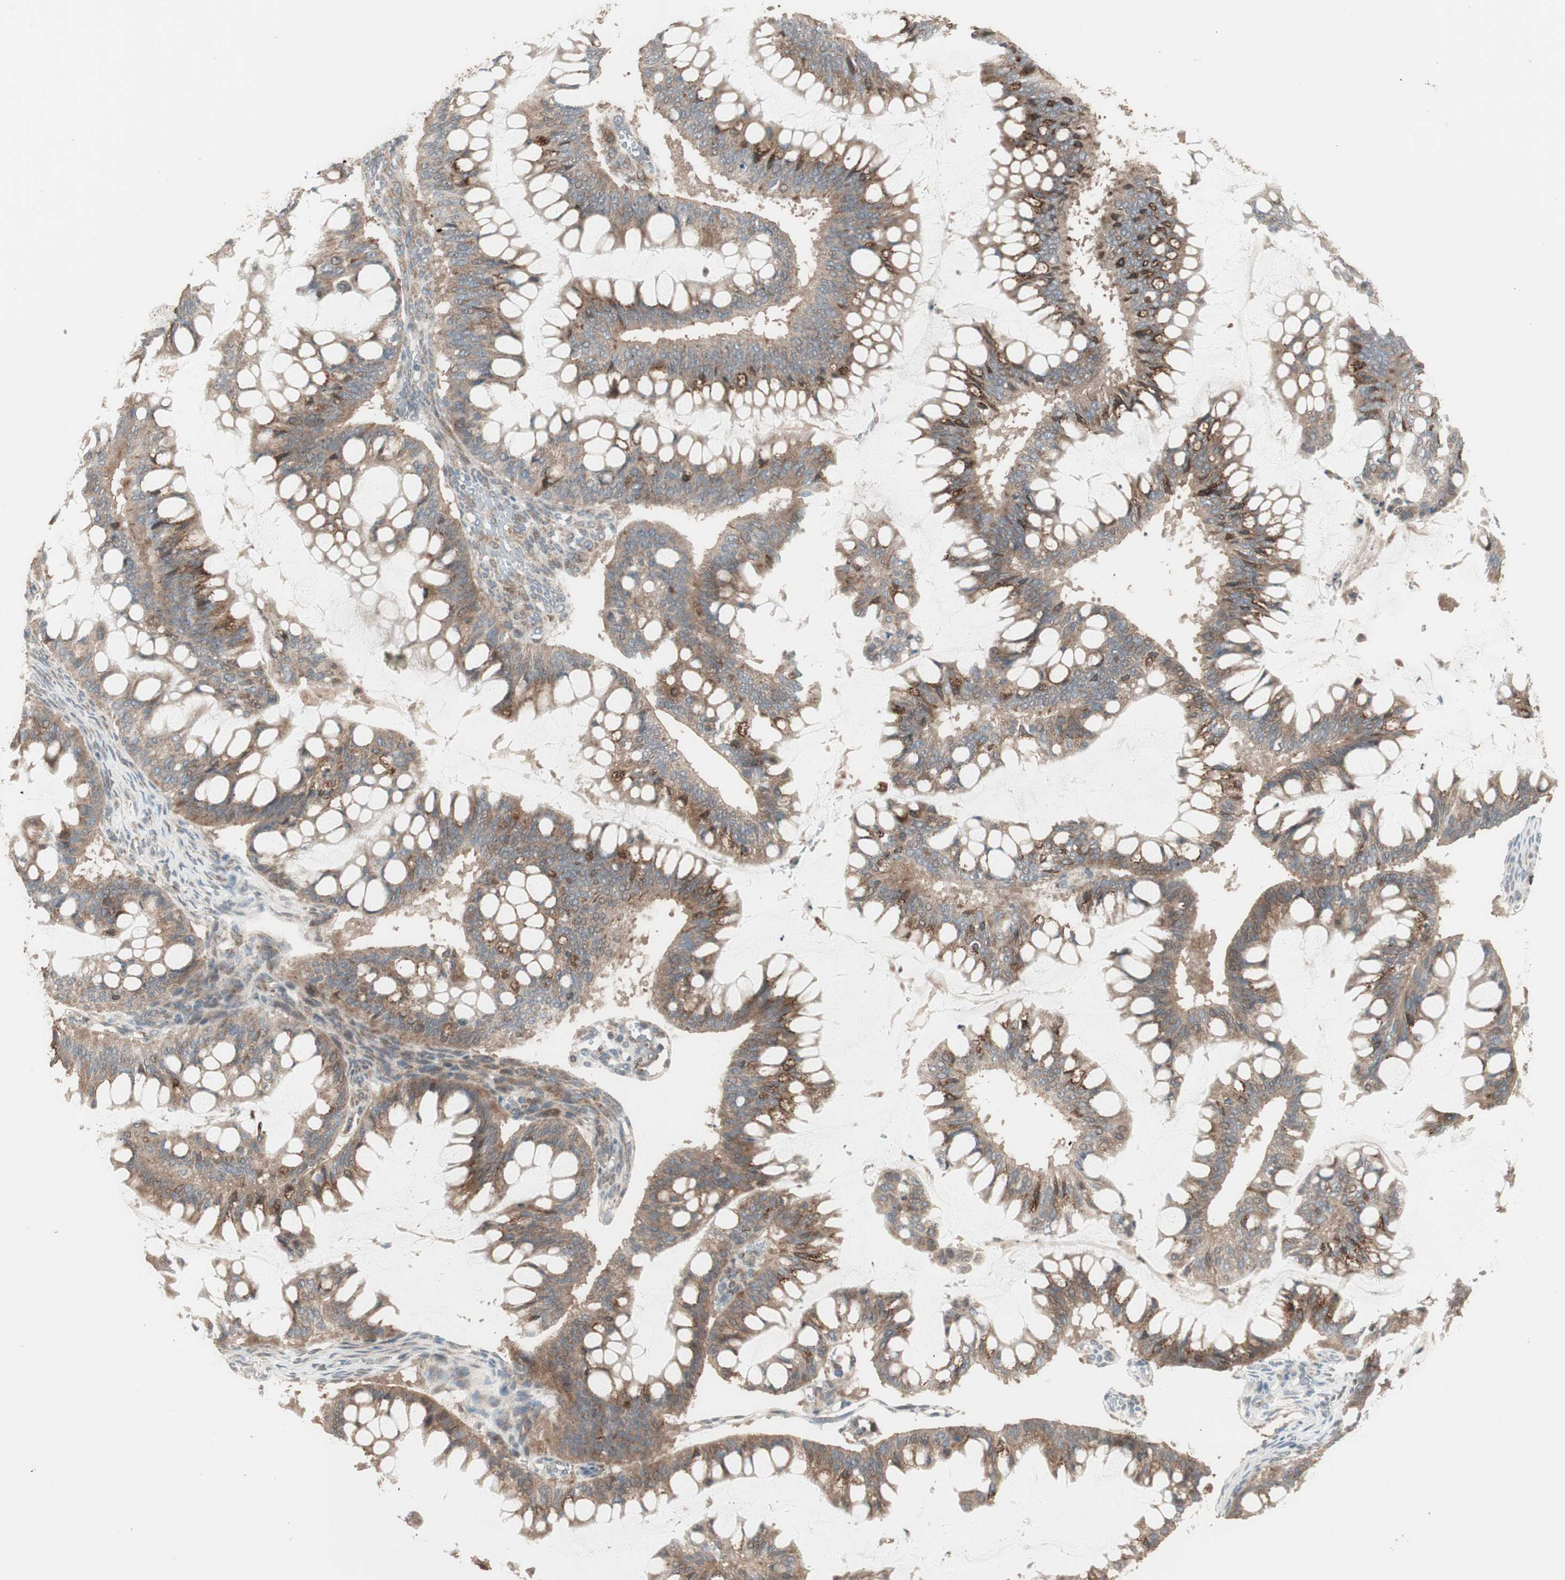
{"staining": {"intensity": "moderate", "quantity": ">75%", "location": "cytoplasmic/membranous"}, "tissue": "ovarian cancer", "cell_type": "Tumor cells", "image_type": "cancer", "snomed": [{"axis": "morphology", "description": "Cystadenocarcinoma, mucinous, NOS"}, {"axis": "topography", "description": "Ovary"}], "caption": "There is medium levels of moderate cytoplasmic/membranous expression in tumor cells of ovarian mucinous cystadenocarcinoma, as demonstrated by immunohistochemical staining (brown color).", "gene": "RARRES1", "patient": {"sex": "female", "age": 73}}